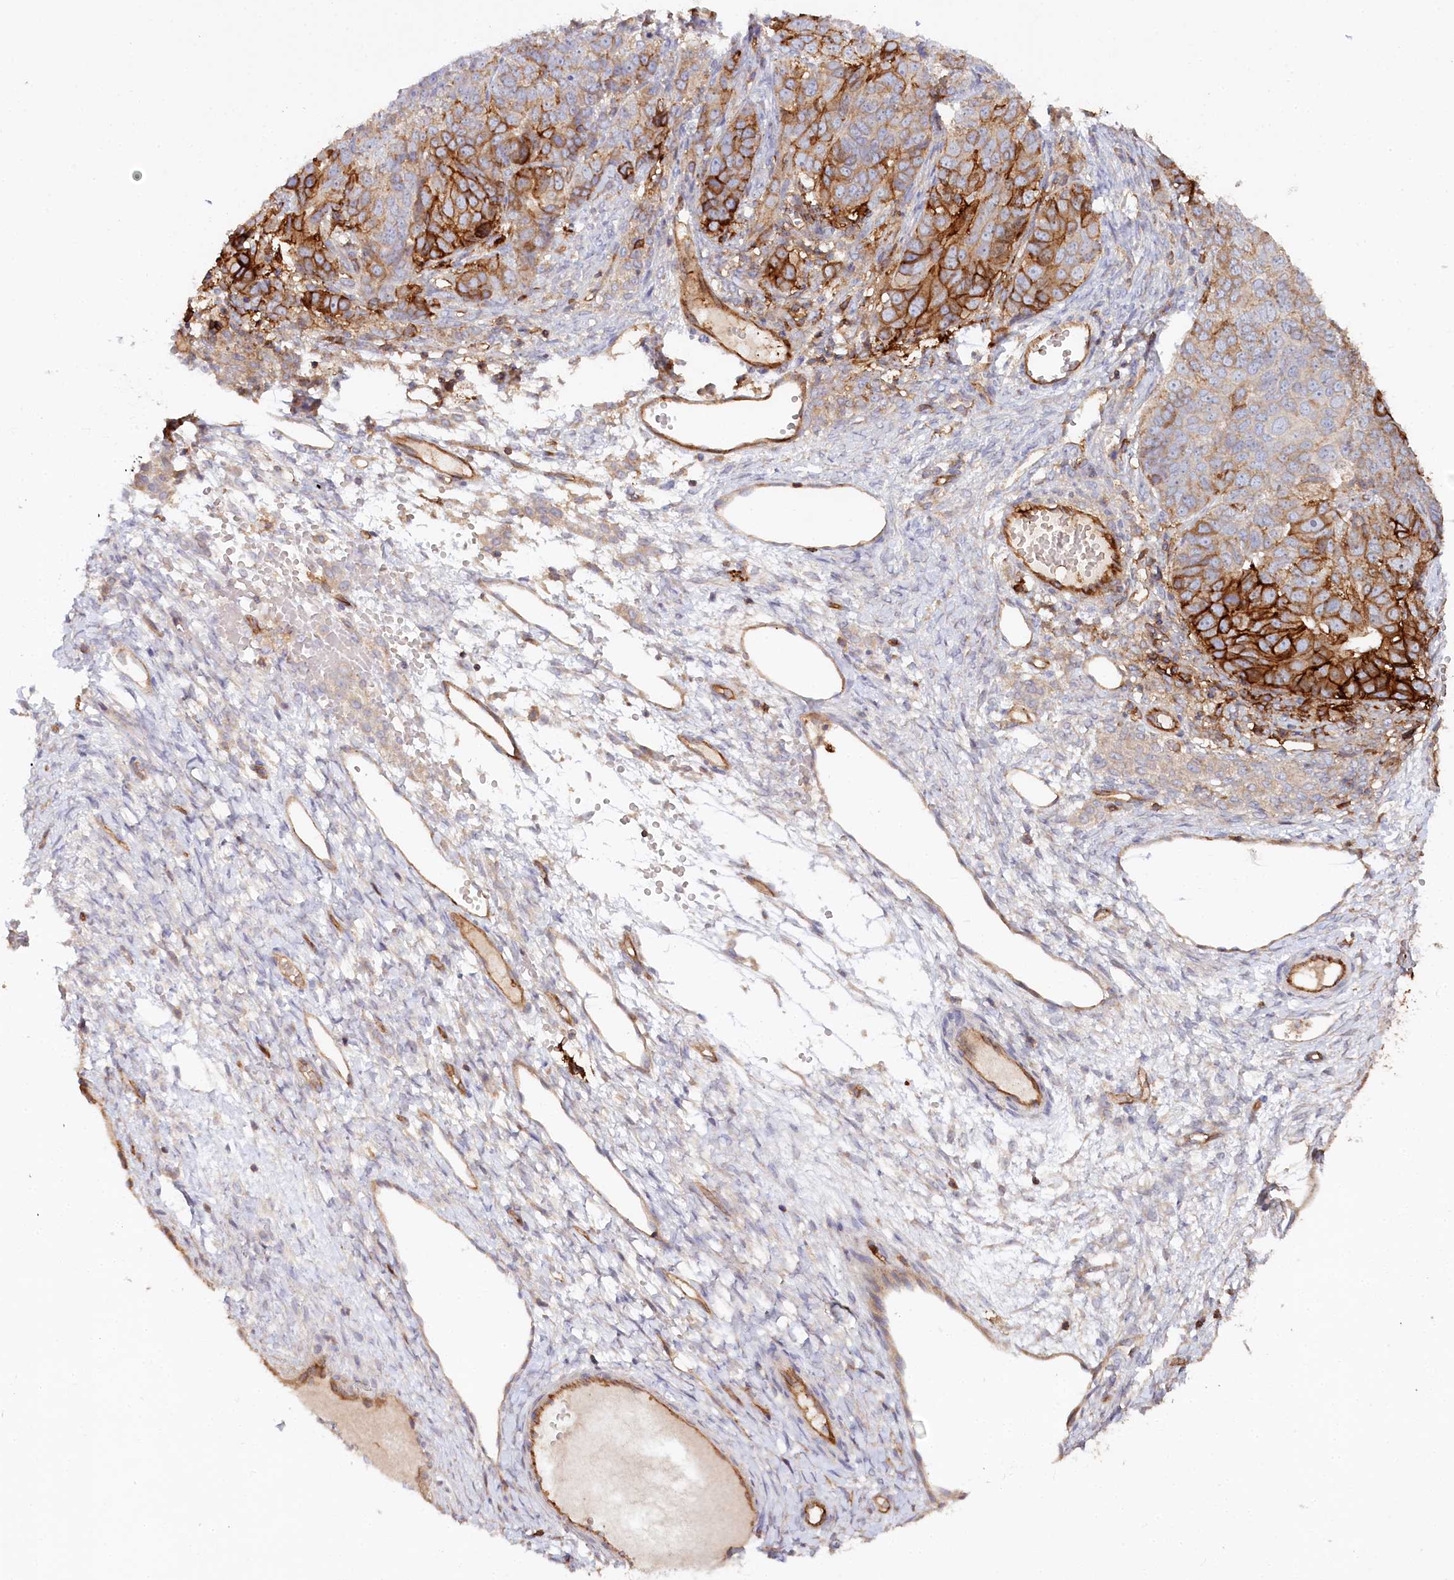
{"staining": {"intensity": "strong", "quantity": "25%-75%", "location": "cytoplasmic/membranous"}, "tissue": "ovarian cancer", "cell_type": "Tumor cells", "image_type": "cancer", "snomed": [{"axis": "morphology", "description": "Carcinoma, endometroid"}, {"axis": "topography", "description": "Ovary"}], "caption": "Brown immunohistochemical staining in ovarian cancer (endometroid carcinoma) shows strong cytoplasmic/membranous expression in approximately 25%-75% of tumor cells.", "gene": "RBP5", "patient": {"sex": "female", "age": 51}}